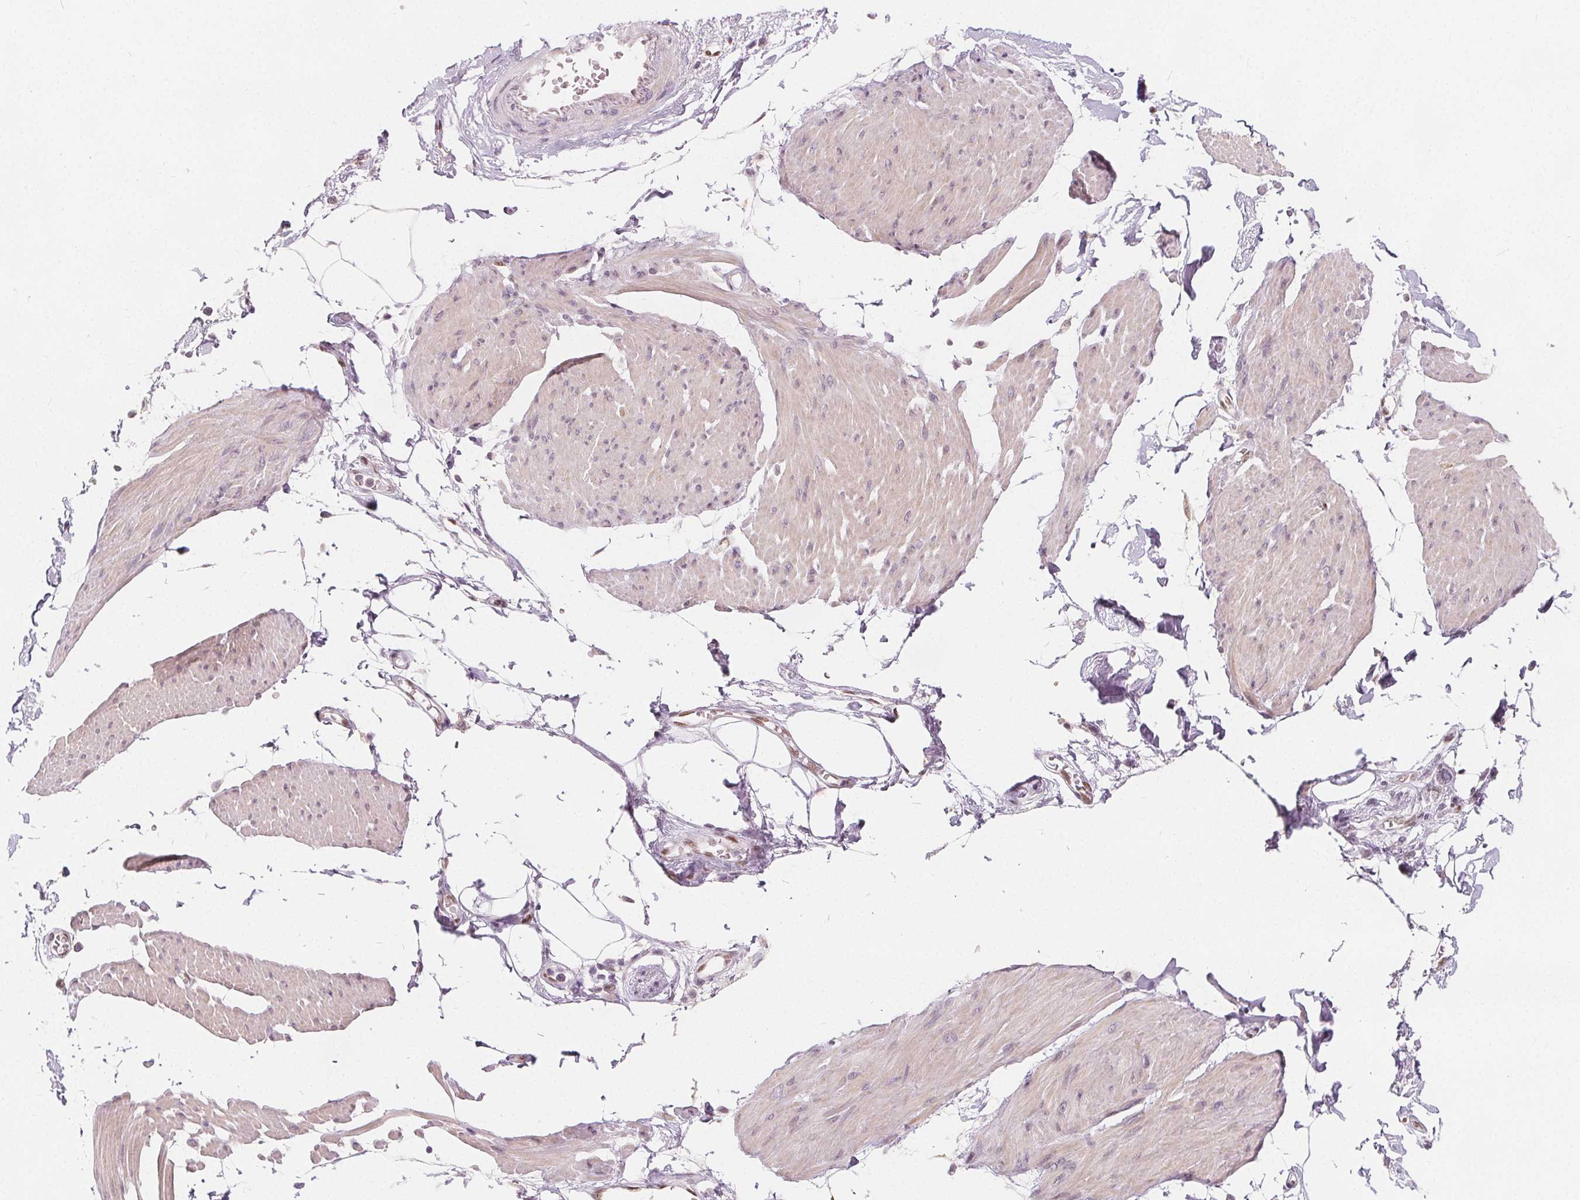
{"staining": {"intensity": "weak", "quantity": "<25%", "location": "cytoplasmic/membranous"}, "tissue": "smooth muscle", "cell_type": "Smooth muscle cells", "image_type": "normal", "snomed": [{"axis": "morphology", "description": "Normal tissue, NOS"}, {"axis": "topography", "description": "Adipose tissue"}, {"axis": "topography", "description": "Smooth muscle"}, {"axis": "topography", "description": "Peripheral nerve tissue"}], "caption": "Immunohistochemistry (IHC) micrograph of benign smooth muscle: human smooth muscle stained with DAB (3,3'-diaminobenzidine) shows no significant protein staining in smooth muscle cells.", "gene": "DRC3", "patient": {"sex": "male", "age": 83}}